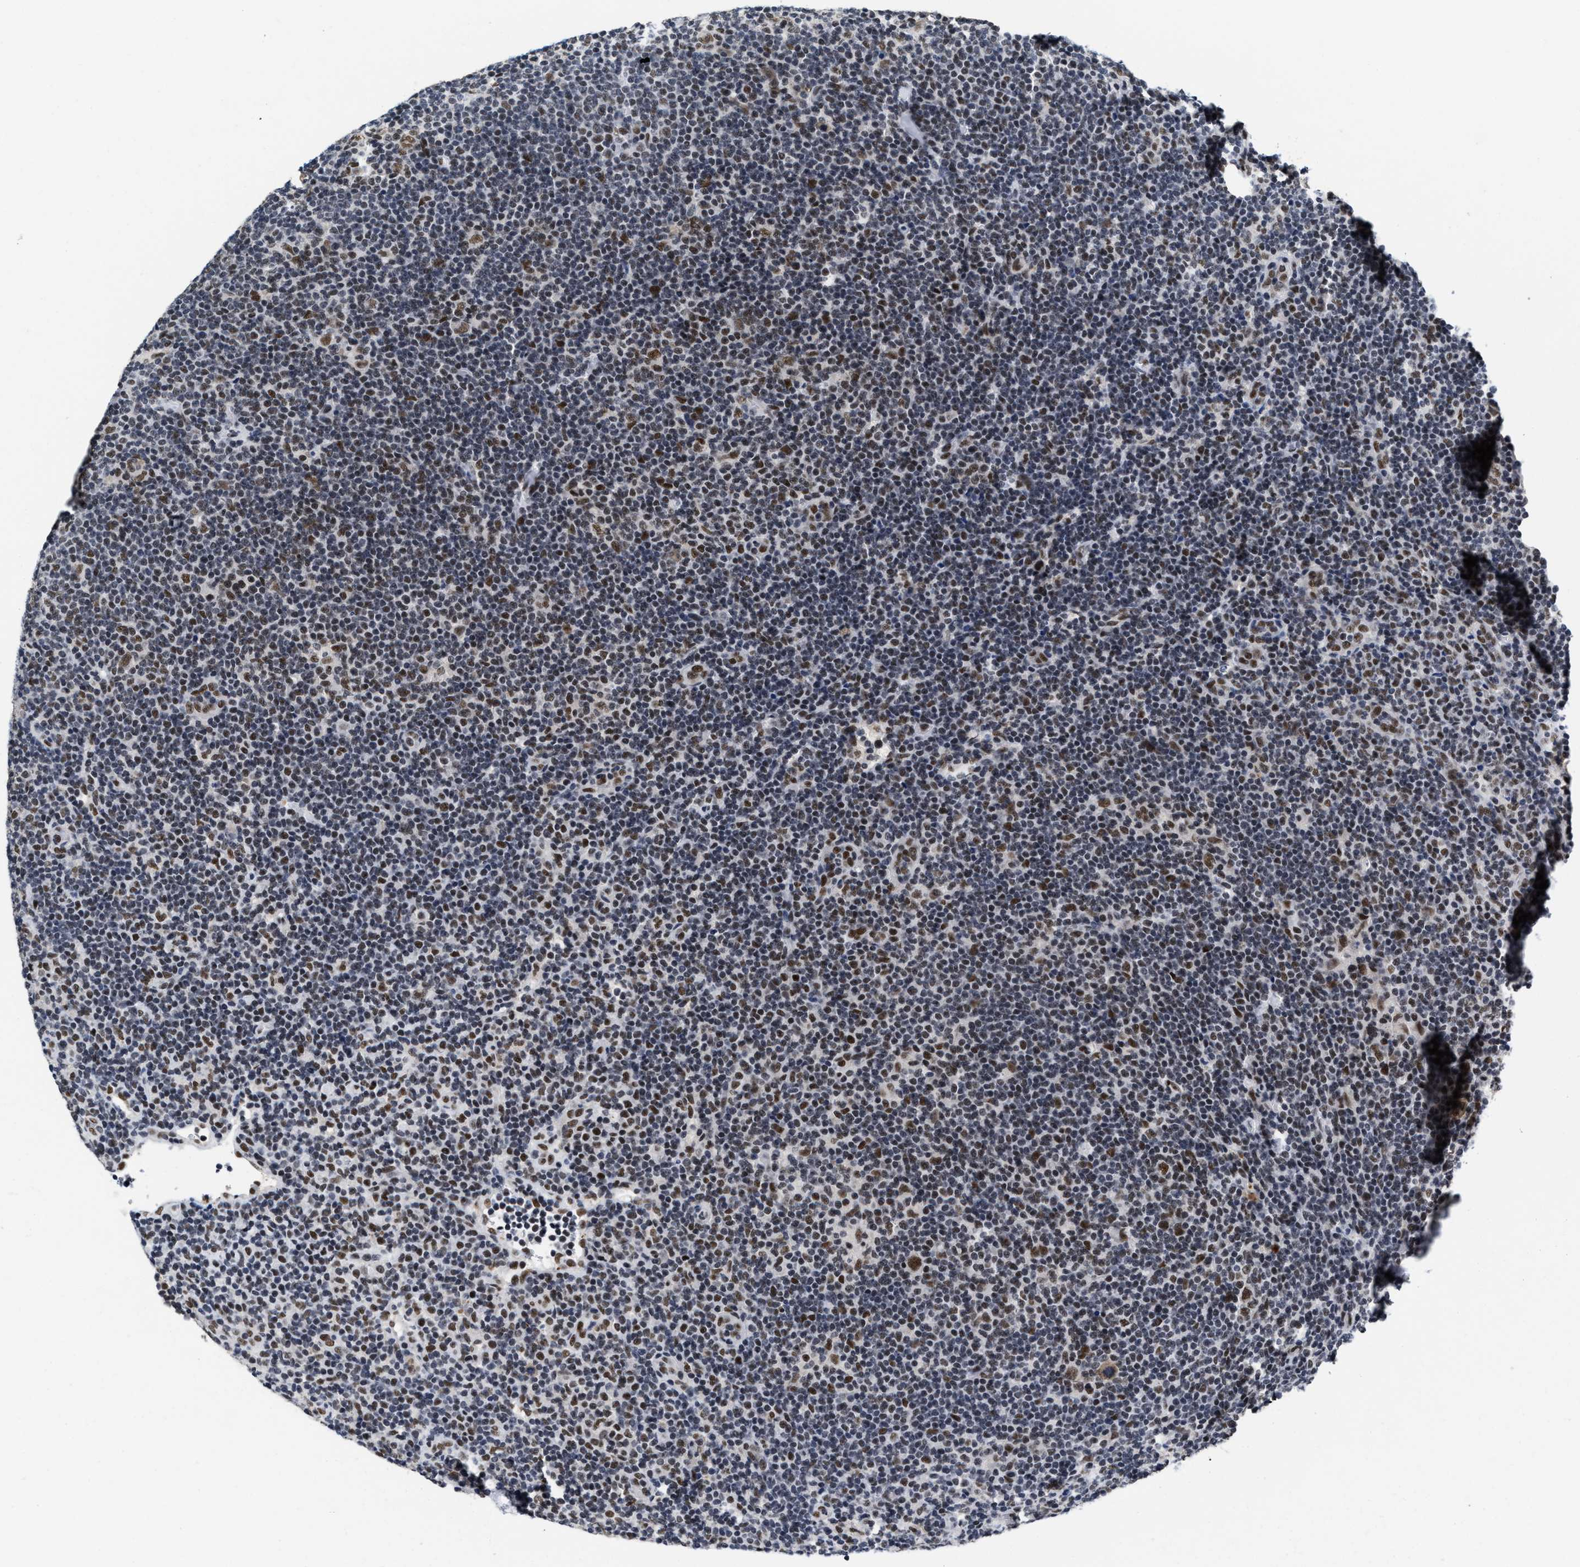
{"staining": {"intensity": "moderate", "quantity": ">75%", "location": "nuclear"}, "tissue": "lymphoma", "cell_type": "Tumor cells", "image_type": "cancer", "snomed": [{"axis": "morphology", "description": "Hodgkin's disease, NOS"}, {"axis": "topography", "description": "Lymph node"}], "caption": "Brown immunohistochemical staining in Hodgkin's disease demonstrates moderate nuclear positivity in approximately >75% of tumor cells.", "gene": "INIP", "patient": {"sex": "female", "age": 57}}